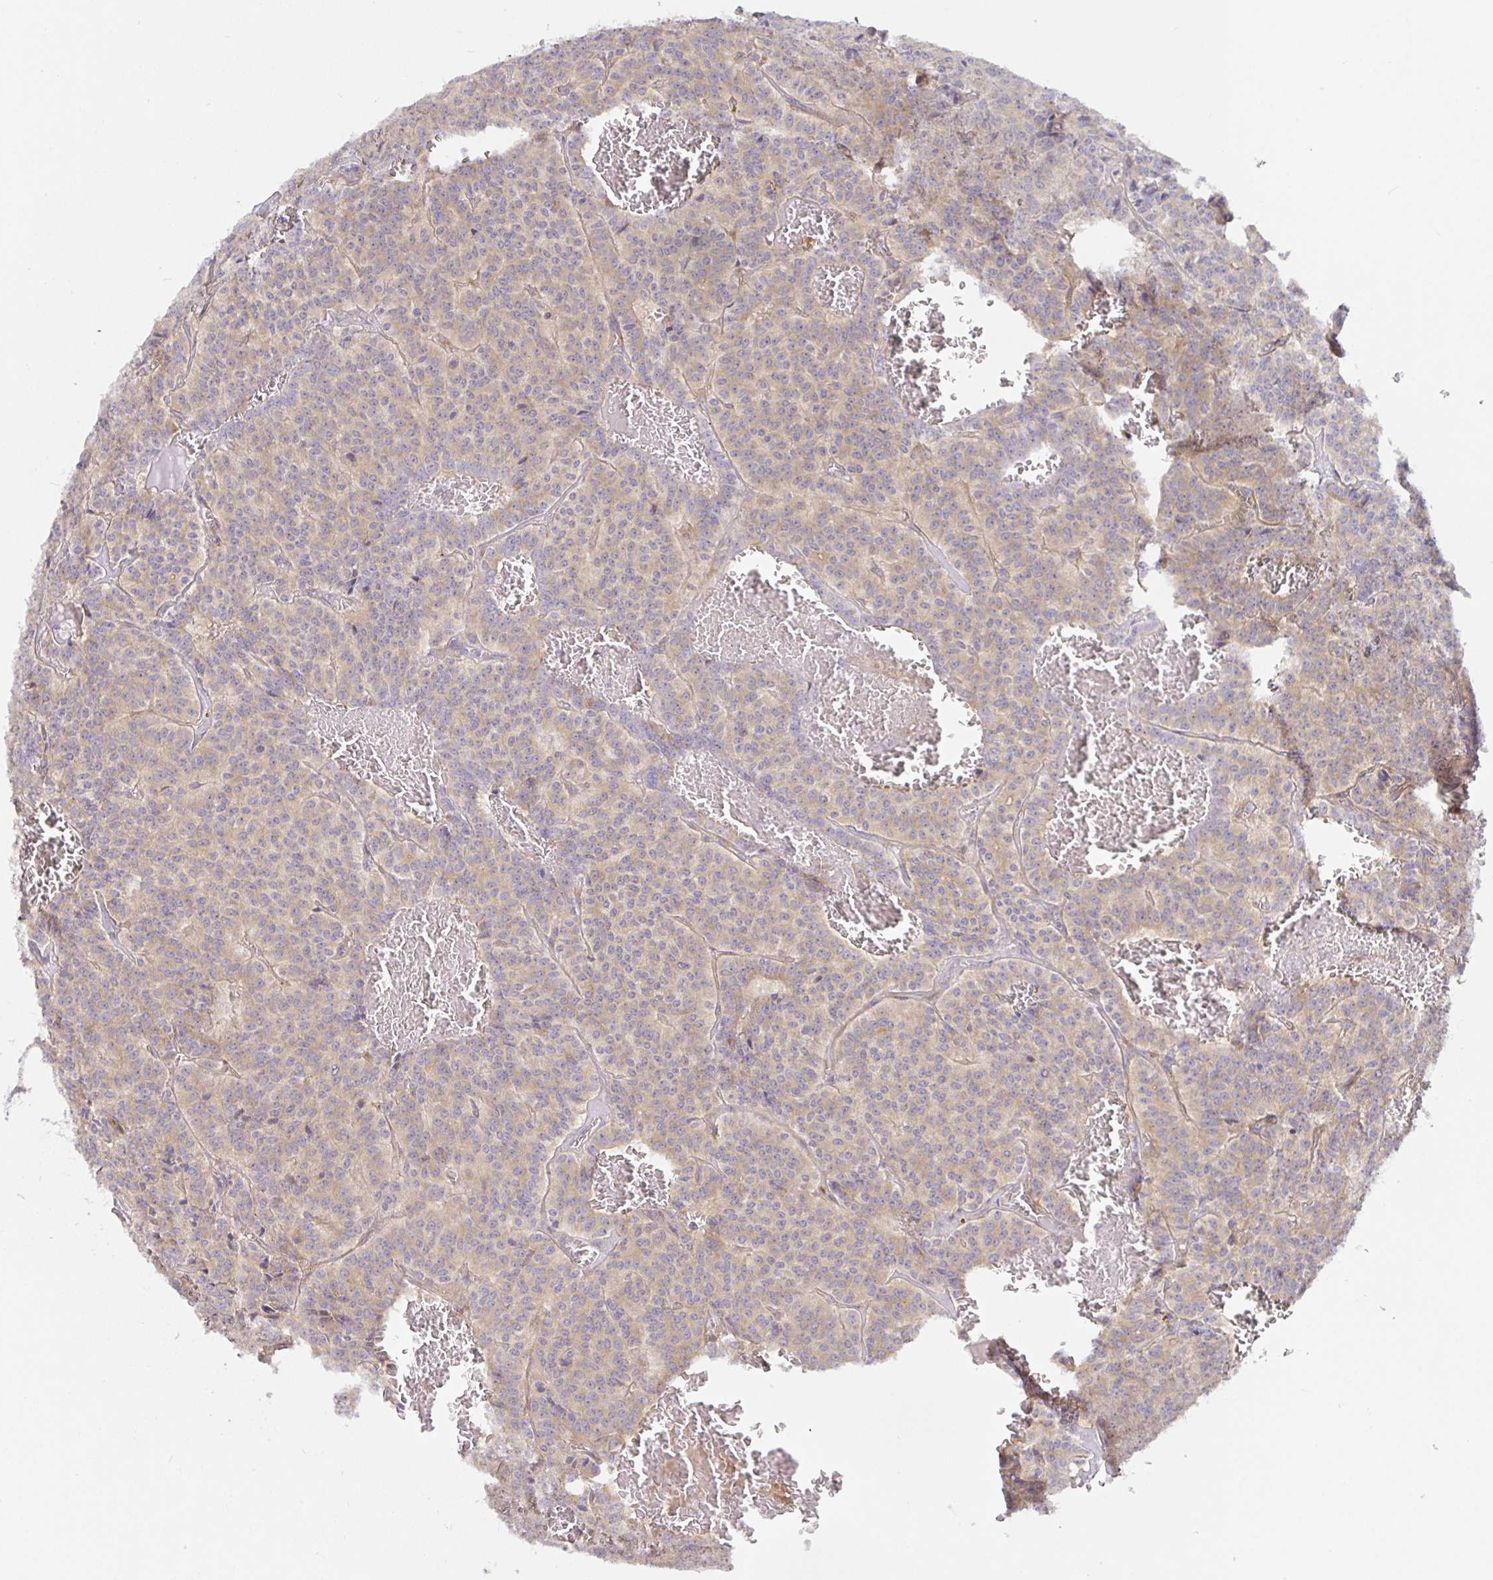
{"staining": {"intensity": "weak", "quantity": ">75%", "location": "cytoplasmic/membranous"}, "tissue": "carcinoid", "cell_type": "Tumor cells", "image_type": "cancer", "snomed": [{"axis": "morphology", "description": "Carcinoid, malignant, NOS"}, {"axis": "topography", "description": "Lung"}], "caption": "Carcinoid stained with a brown dye shows weak cytoplasmic/membranous positive staining in about >75% of tumor cells.", "gene": "SNX8", "patient": {"sex": "male", "age": 70}}